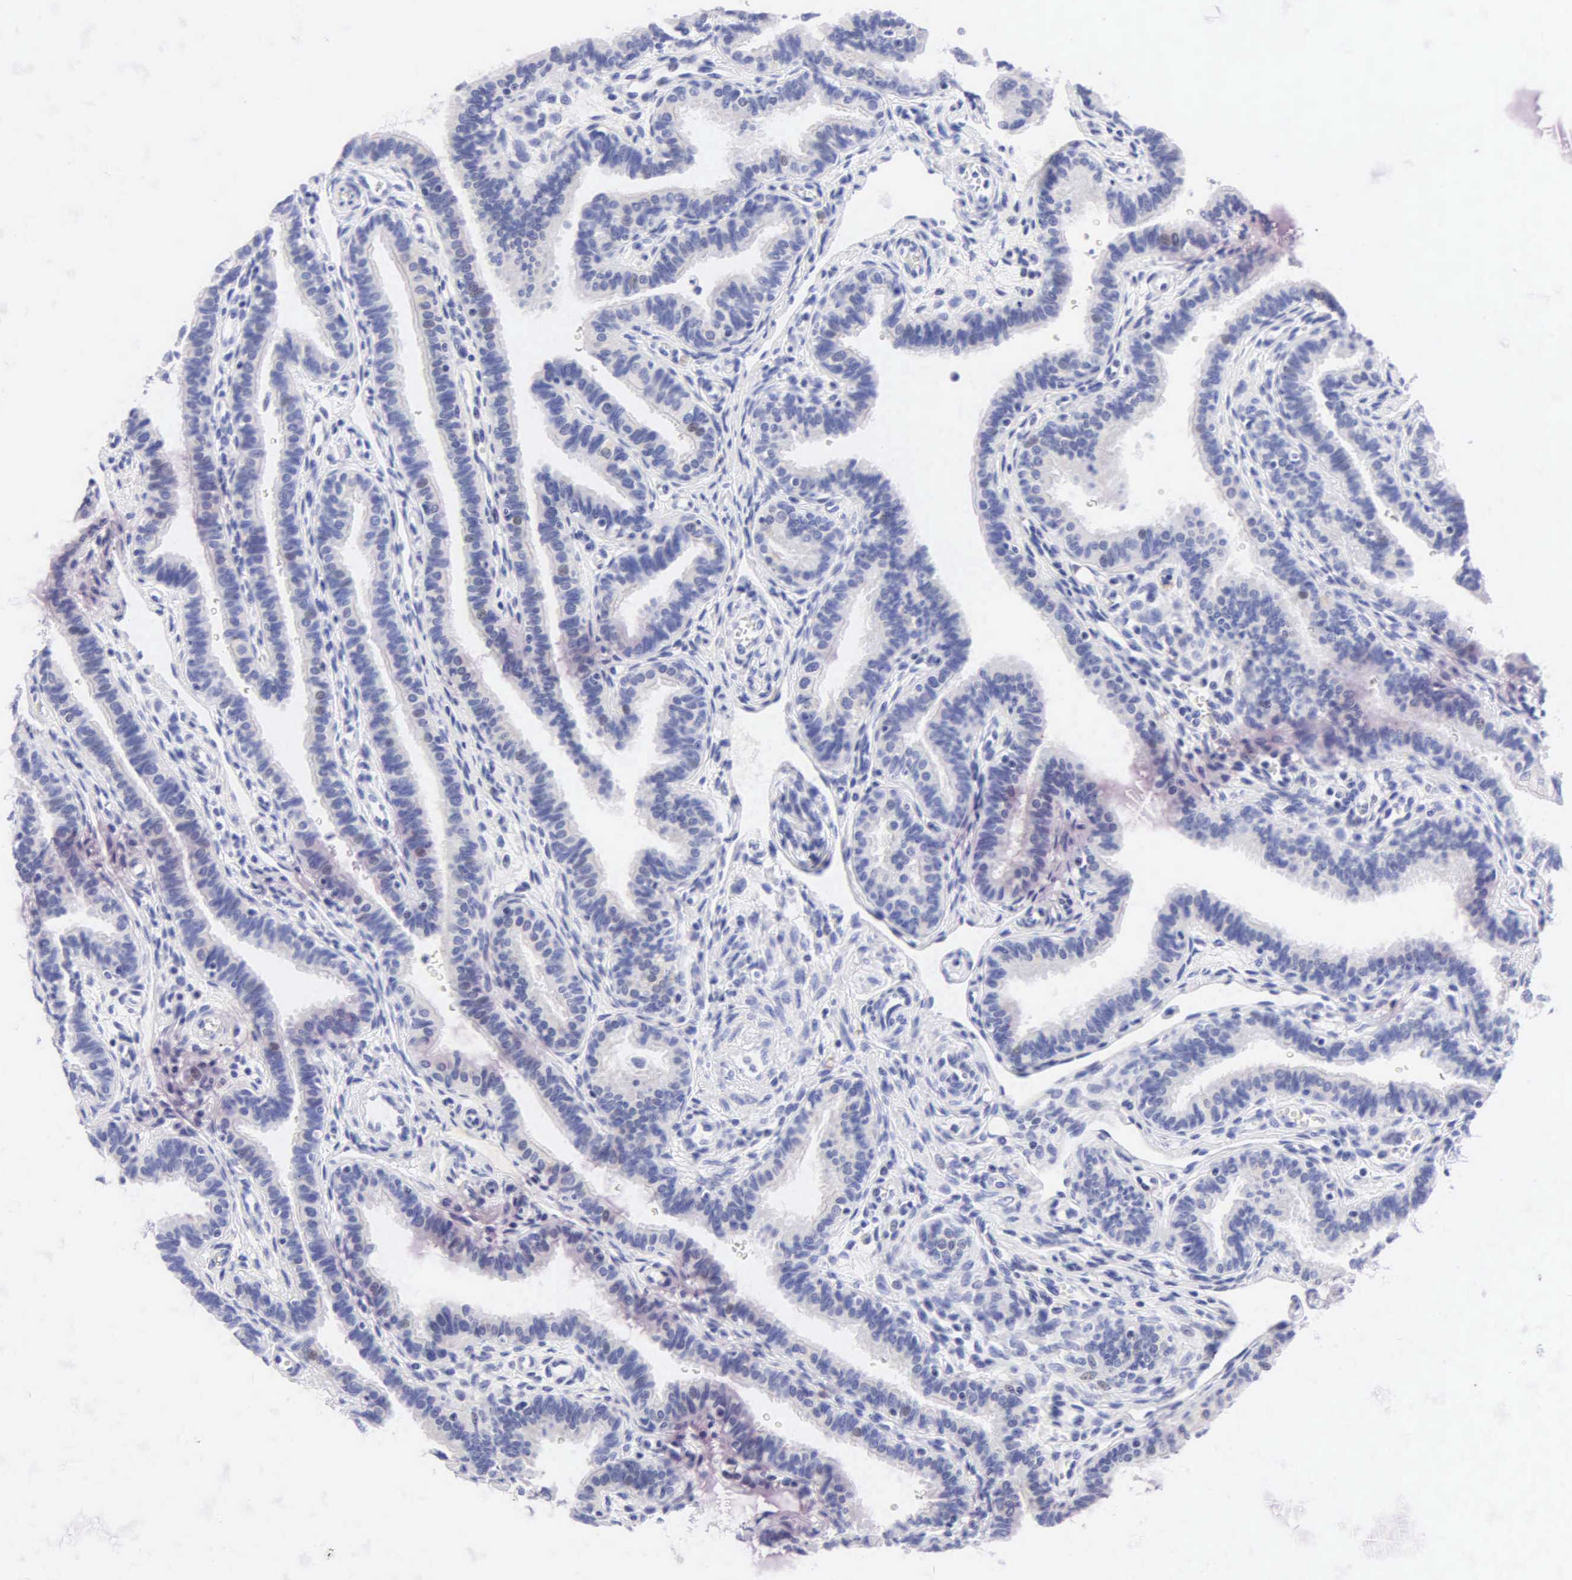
{"staining": {"intensity": "weak", "quantity": "<25%", "location": "nuclear"}, "tissue": "fallopian tube", "cell_type": "Glandular cells", "image_type": "normal", "snomed": [{"axis": "morphology", "description": "Normal tissue, NOS"}, {"axis": "topography", "description": "Fallopian tube"}], "caption": "High power microscopy image of an immunohistochemistry histopathology image of benign fallopian tube, revealing no significant expression in glandular cells.", "gene": "NKX2", "patient": {"sex": "female", "age": 32}}